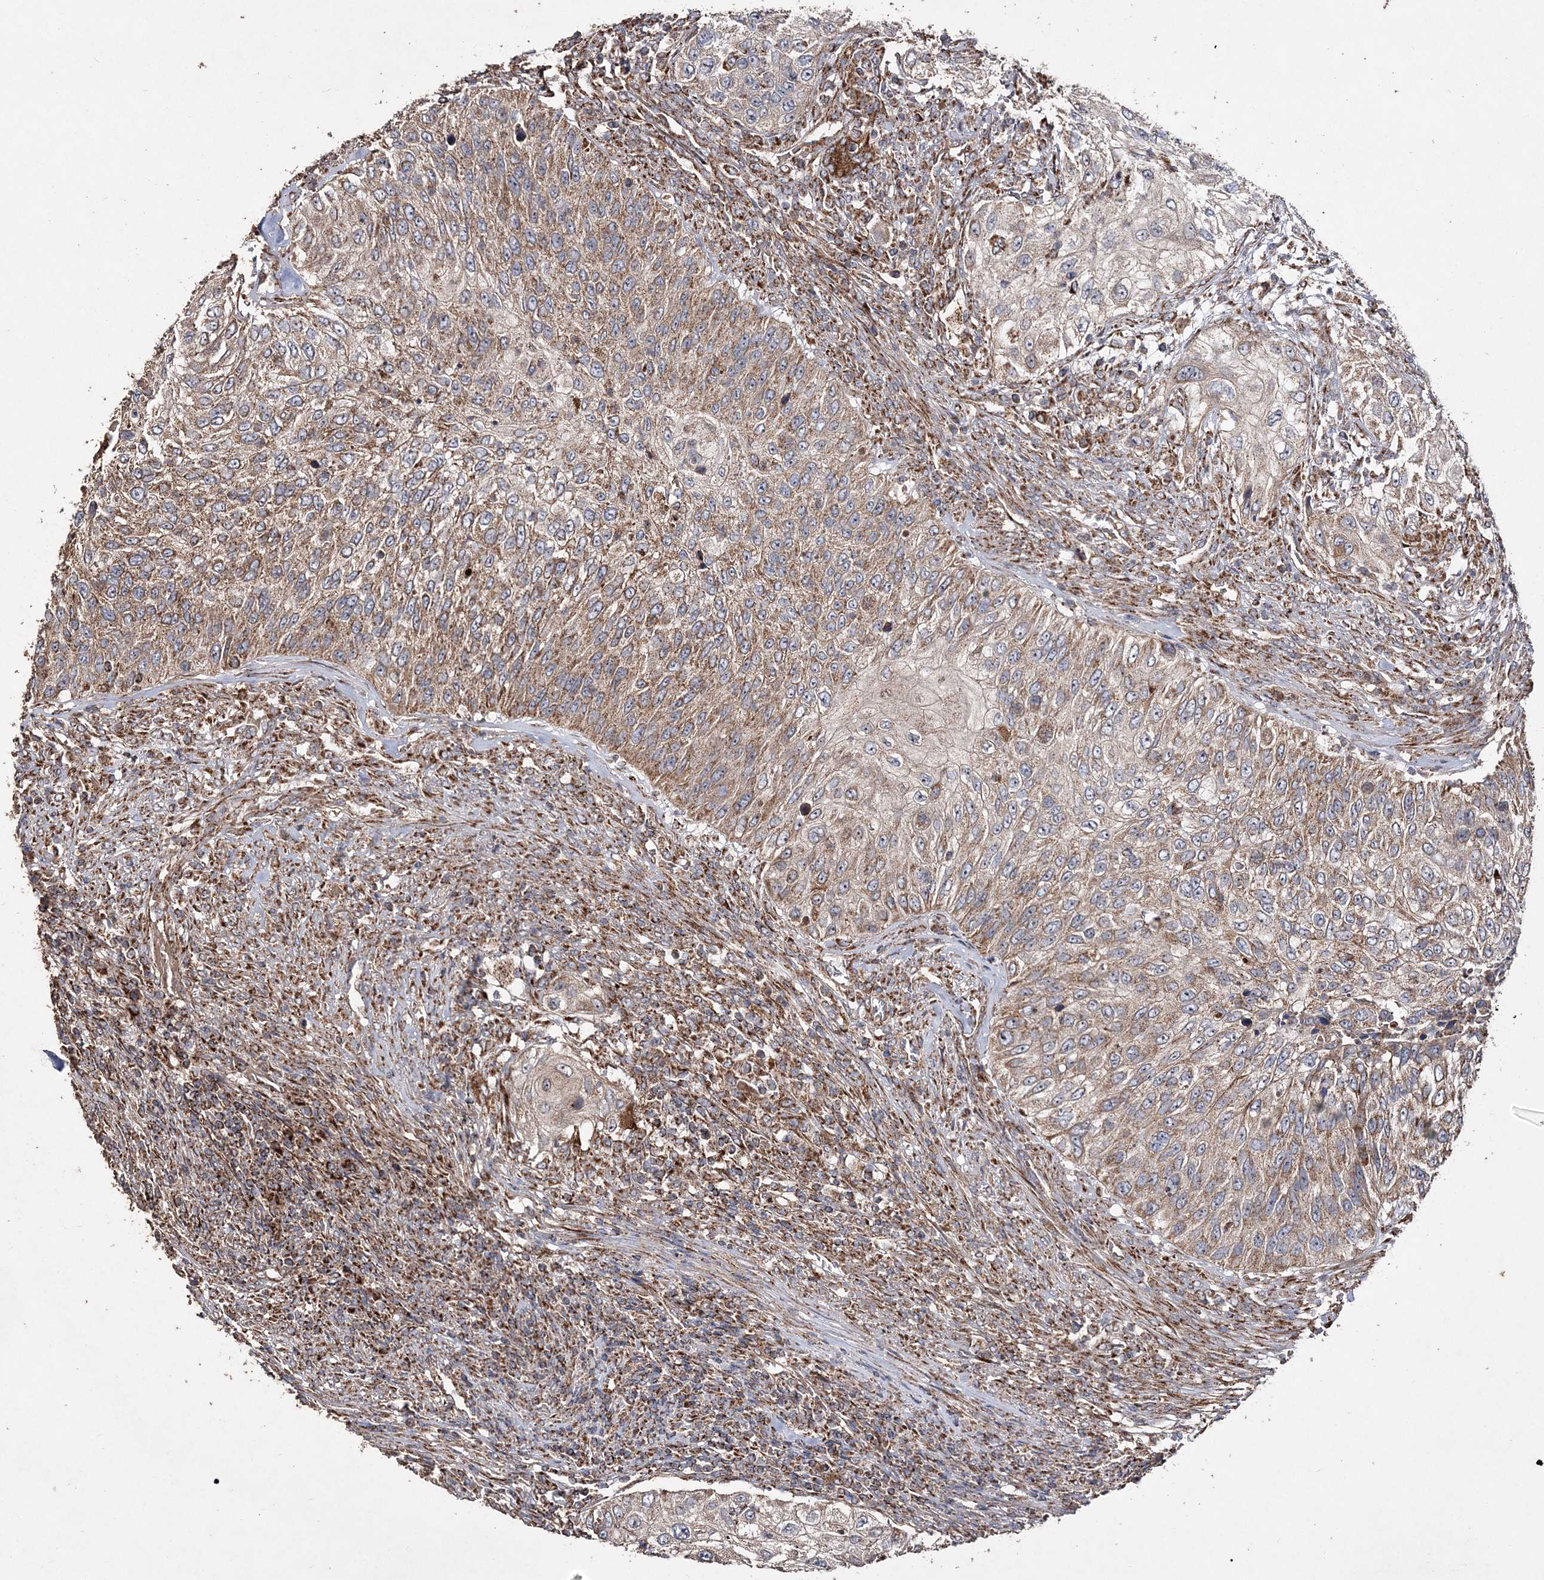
{"staining": {"intensity": "moderate", "quantity": ">75%", "location": "cytoplasmic/membranous"}, "tissue": "urothelial cancer", "cell_type": "Tumor cells", "image_type": "cancer", "snomed": [{"axis": "morphology", "description": "Urothelial carcinoma, High grade"}, {"axis": "topography", "description": "Urinary bladder"}], "caption": "A brown stain highlights moderate cytoplasmic/membranous staining of a protein in high-grade urothelial carcinoma tumor cells.", "gene": "POC5", "patient": {"sex": "female", "age": 60}}